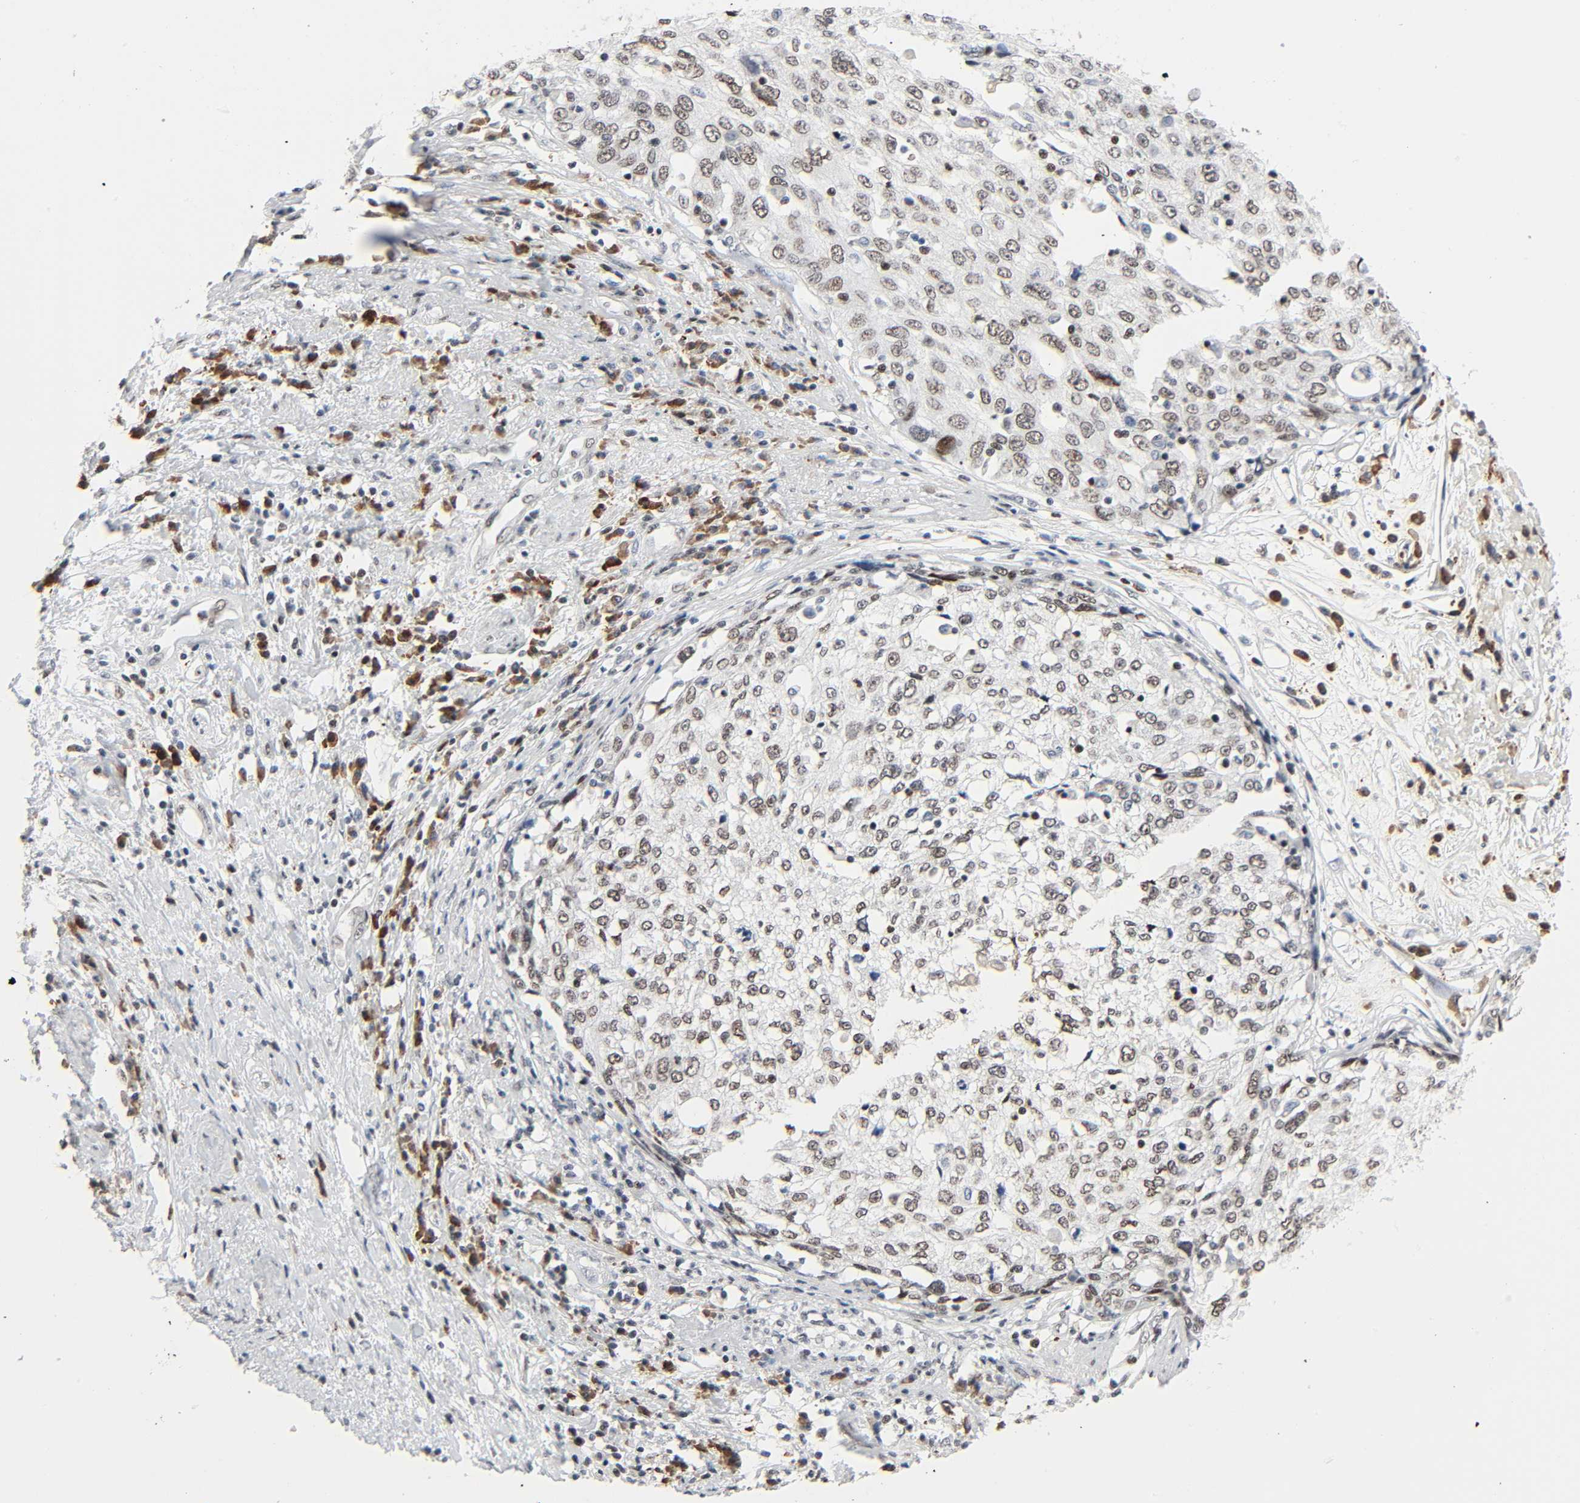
{"staining": {"intensity": "moderate", "quantity": ">75%", "location": "nuclear"}, "tissue": "cervical cancer", "cell_type": "Tumor cells", "image_type": "cancer", "snomed": [{"axis": "morphology", "description": "Normal tissue, NOS"}, {"axis": "morphology", "description": "Squamous cell carcinoma, NOS"}, {"axis": "topography", "description": "Cervix"}], "caption": "Immunohistochemistry (IHC) staining of cervical cancer, which shows medium levels of moderate nuclear staining in approximately >75% of tumor cells indicating moderate nuclear protein positivity. The staining was performed using DAB (3,3'-diaminobenzidine) (brown) for protein detection and nuclei were counterstained in hematoxylin (blue).", "gene": "CREBBP", "patient": {"sex": "female", "age": 67}}